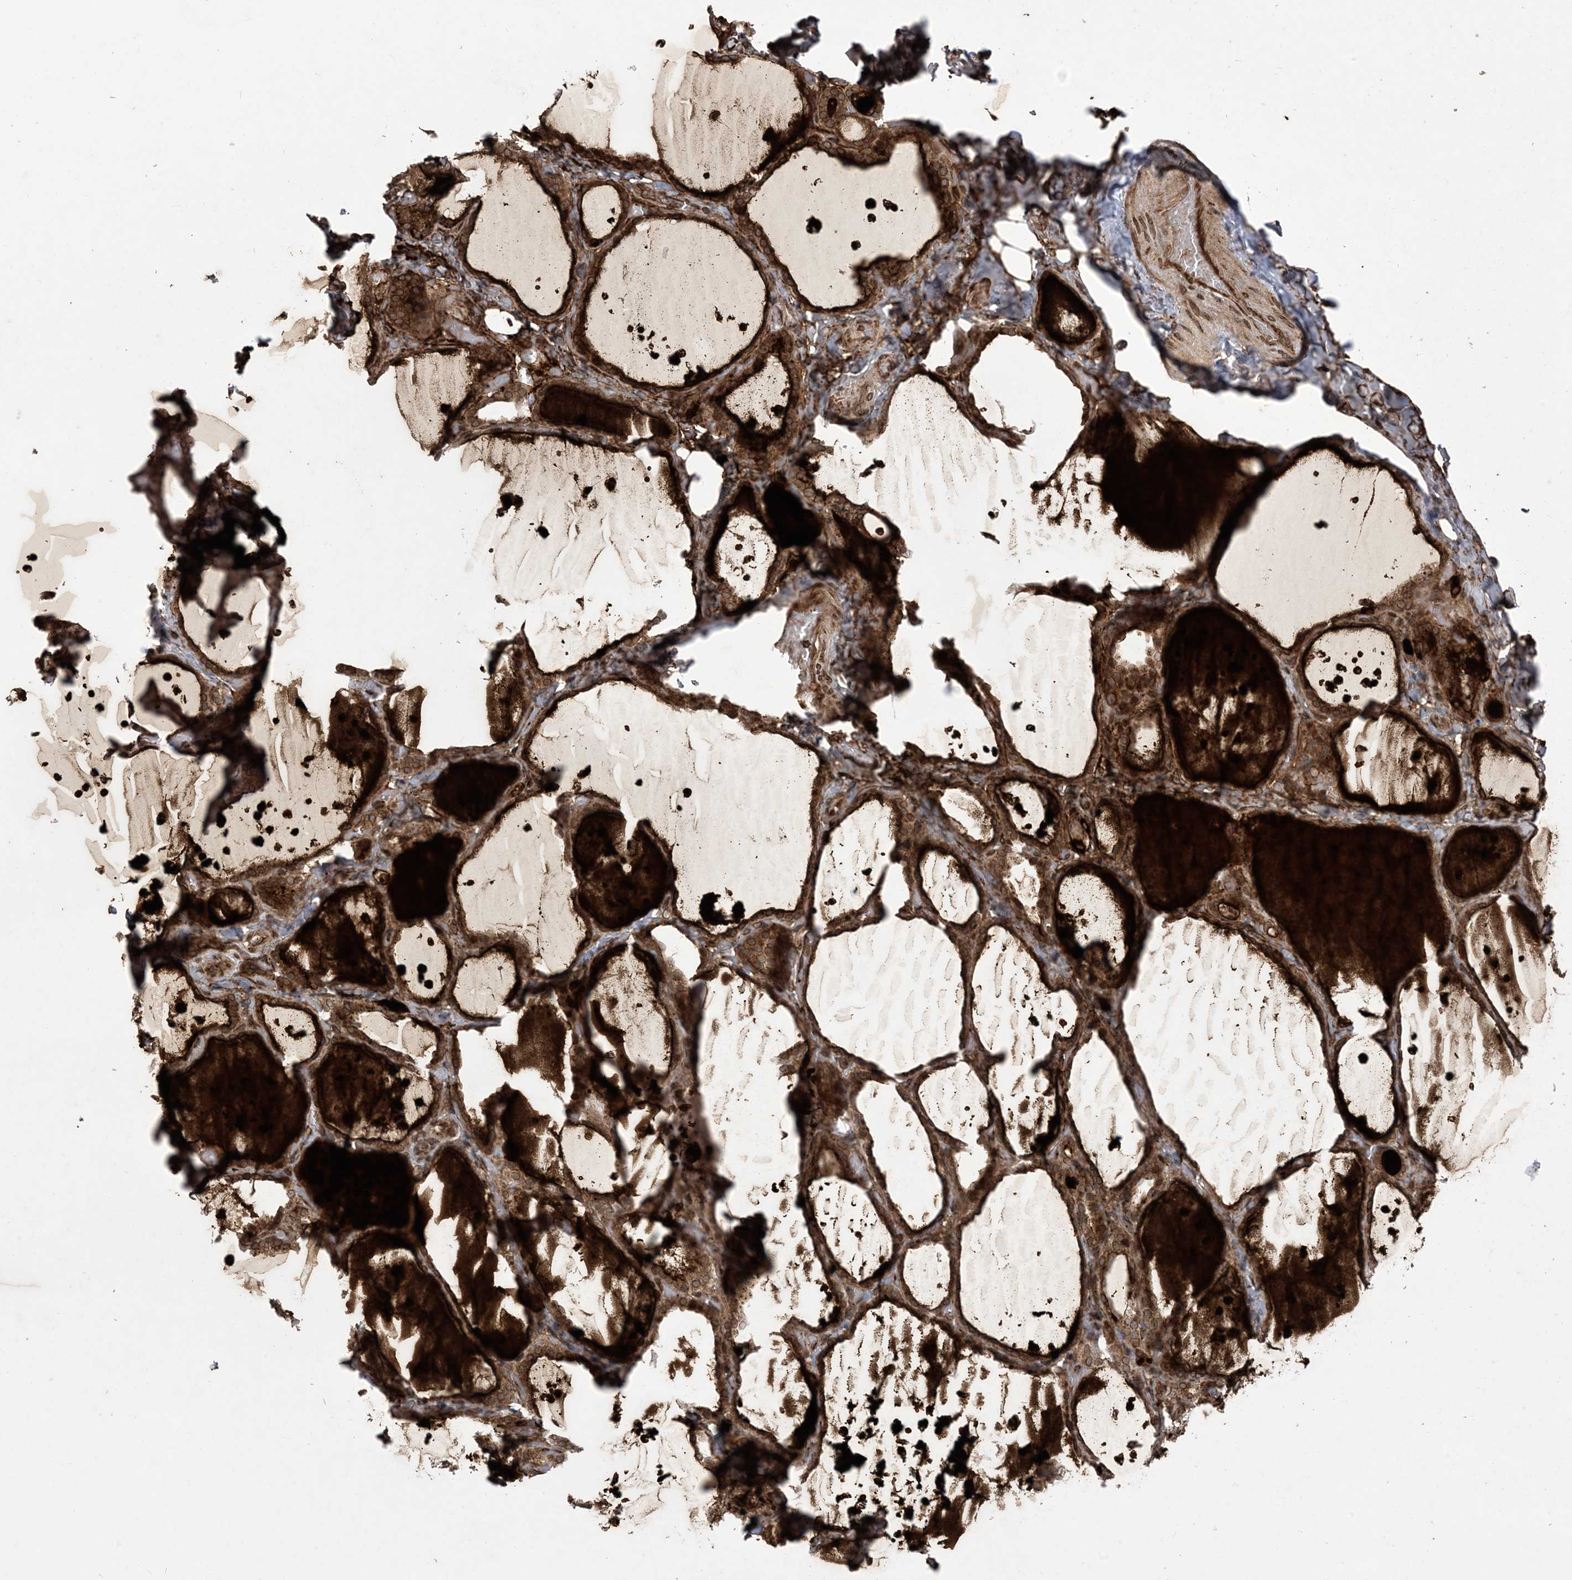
{"staining": {"intensity": "strong", "quantity": ">75%", "location": "cytoplasmic/membranous"}, "tissue": "thyroid gland", "cell_type": "Glandular cells", "image_type": "normal", "snomed": [{"axis": "morphology", "description": "Normal tissue, NOS"}, {"axis": "topography", "description": "Thyroid gland"}], "caption": "Glandular cells display strong cytoplasmic/membranous positivity in about >75% of cells in unremarkable thyroid gland. The staining was performed using DAB (3,3'-diaminobenzidine) to visualize the protein expression in brown, while the nuclei were stained in blue with hematoxylin (Magnification: 20x).", "gene": "CASP4", "patient": {"sex": "female", "age": 44}}